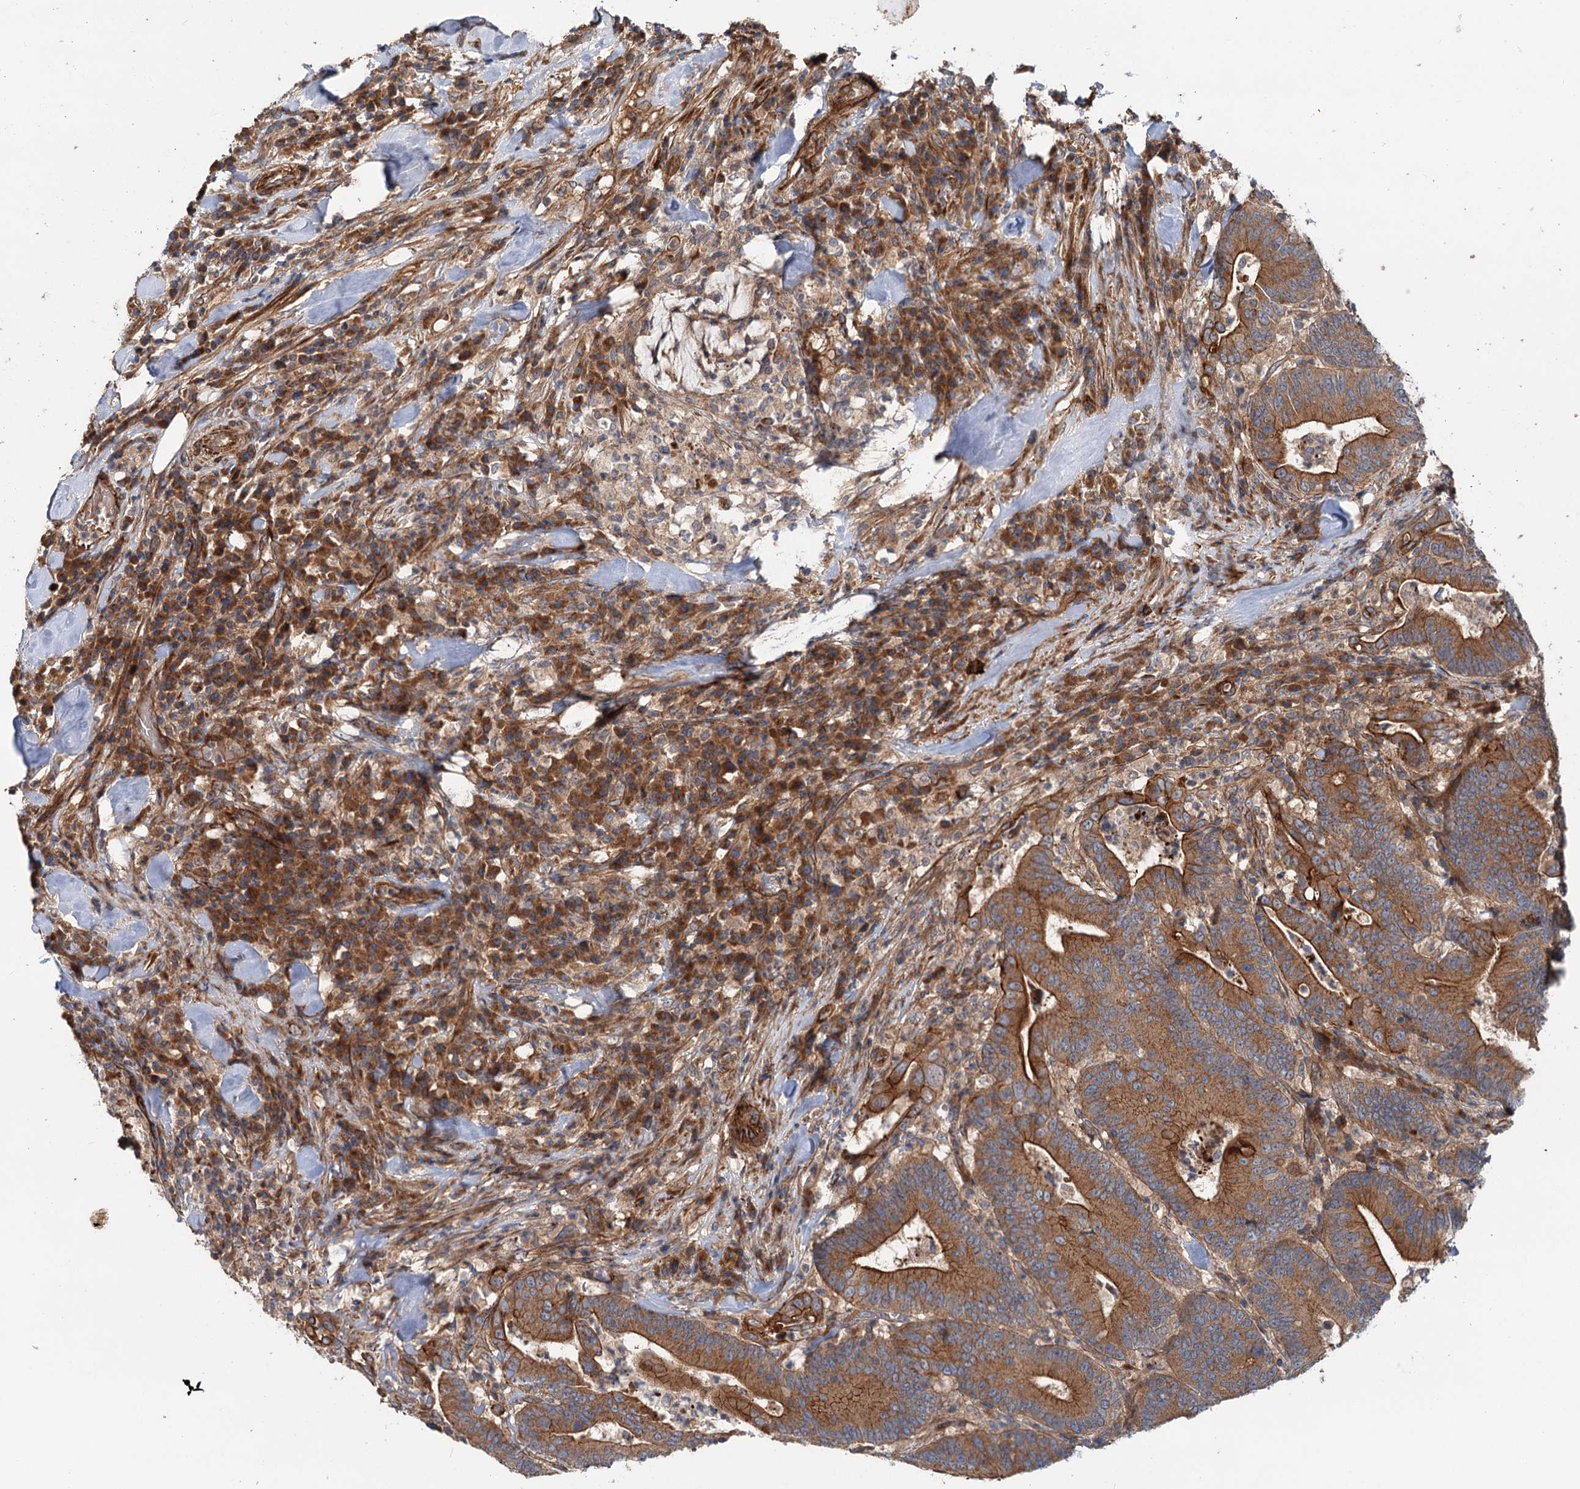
{"staining": {"intensity": "strong", "quantity": ">75%", "location": "cytoplasmic/membranous"}, "tissue": "colorectal cancer", "cell_type": "Tumor cells", "image_type": "cancer", "snomed": [{"axis": "morphology", "description": "Adenocarcinoma, NOS"}, {"axis": "topography", "description": "Colon"}], "caption": "The photomicrograph shows staining of colorectal cancer (adenocarcinoma), revealing strong cytoplasmic/membranous protein positivity (brown color) within tumor cells.", "gene": "ADGRG4", "patient": {"sex": "female", "age": 66}}